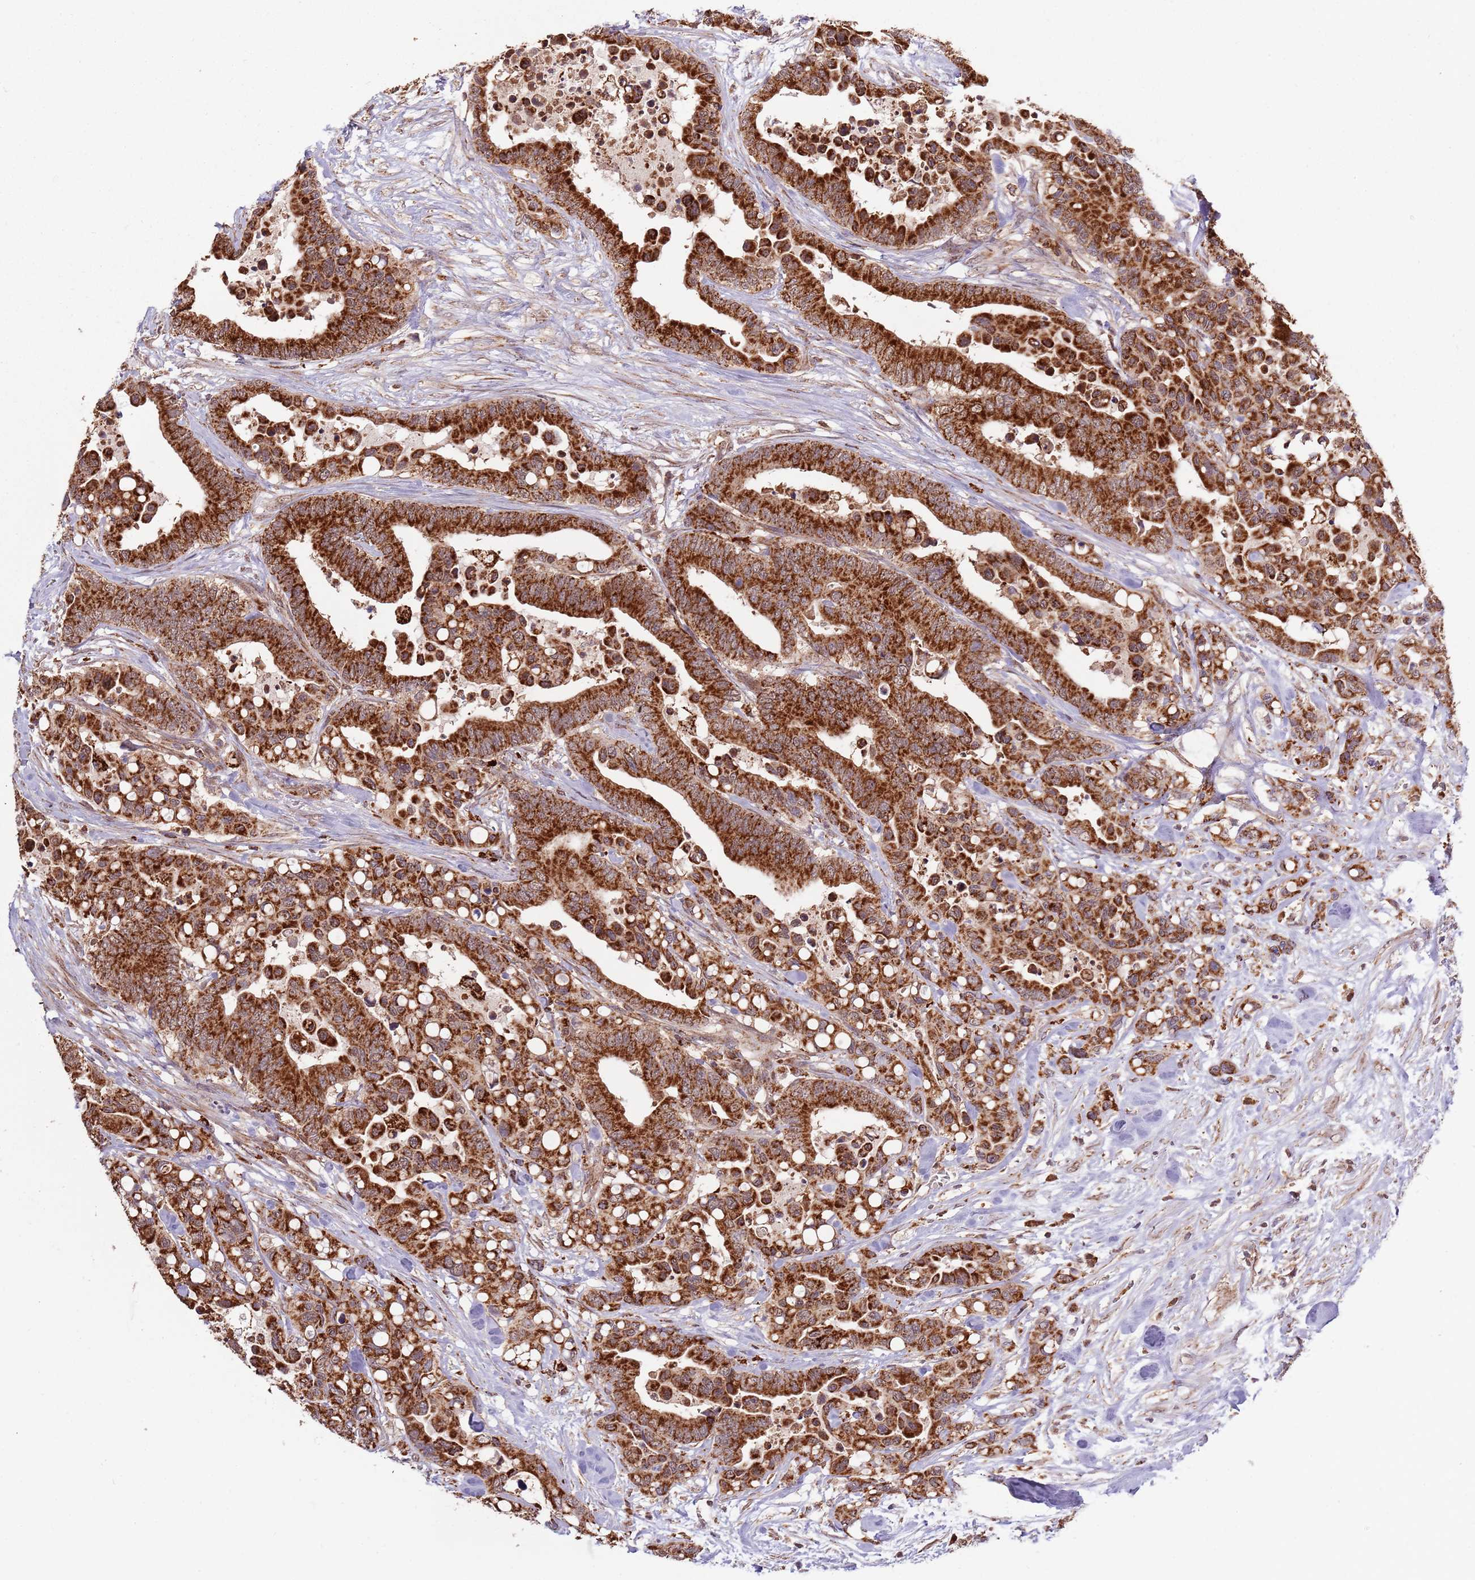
{"staining": {"intensity": "strong", "quantity": ">75%", "location": "cytoplasmic/membranous"}, "tissue": "colorectal cancer", "cell_type": "Tumor cells", "image_type": "cancer", "snomed": [{"axis": "morphology", "description": "Adenocarcinoma, NOS"}, {"axis": "topography", "description": "Colon"}], "caption": "Colorectal cancer stained with a brown dye reveals strong cytoplasmic/membranous positive staining in approximately >75% of tumor cells.", "gene": "IL17RD", "patient": {"sex": "male", "age": 82}}